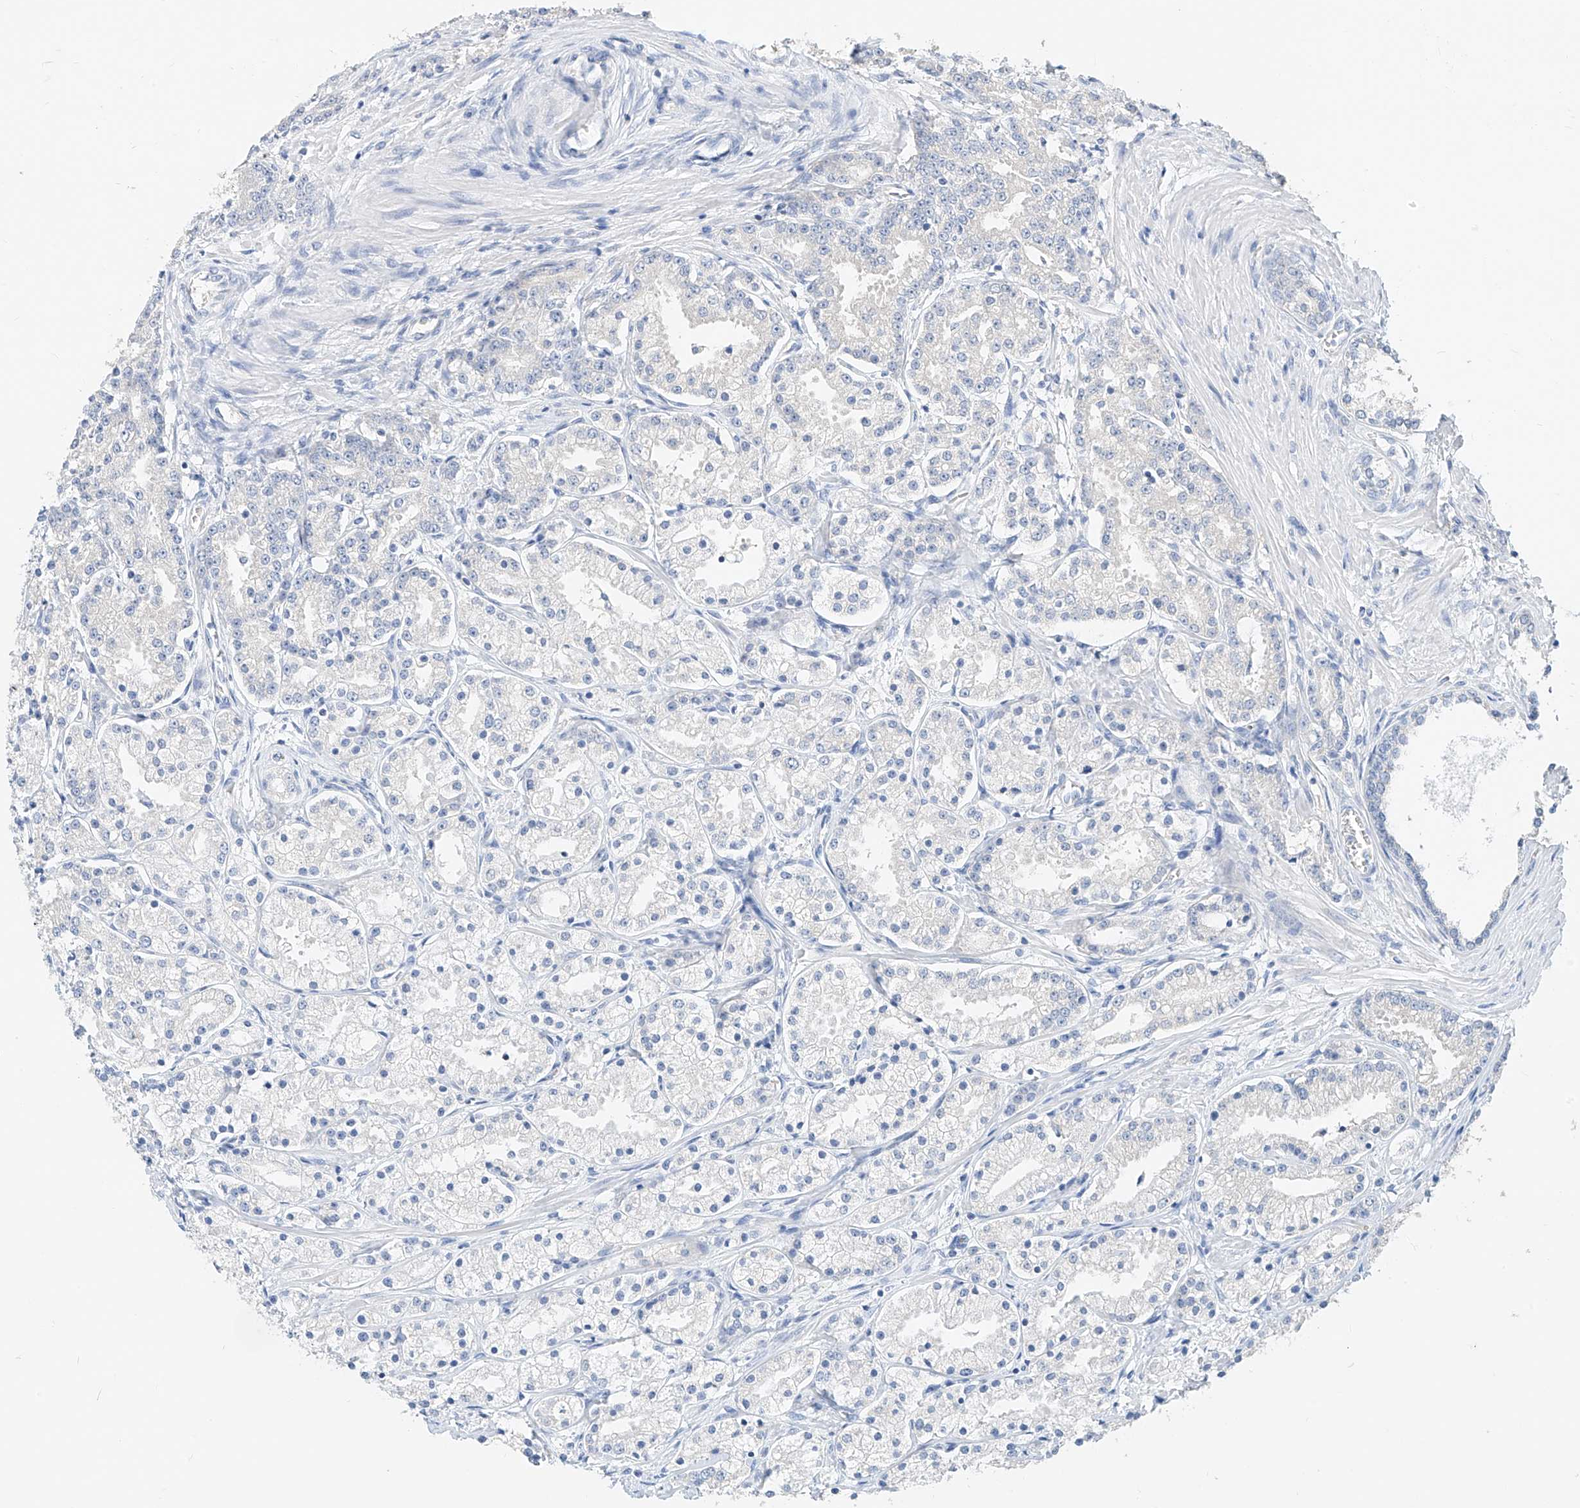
{"staining": {"intensity": "negative", "quantity": "none", "location": "none"}, "tissue": "prostate cancer", "cell_type": "Tumor cells", "image_type": "cancer", "snomed": [{"axis": "morphology", "description": "Adenocarcinoma, High grade"}, {"axis": "topography", "description": "Prostate"}], "caption": "This is an IHC photomicrograph of human high-grade adenocarcinoma (prostate). There is no staining in tumor cells.", "gene": "ZZEF1", "patient": {"sex": "male", "age": 69}}